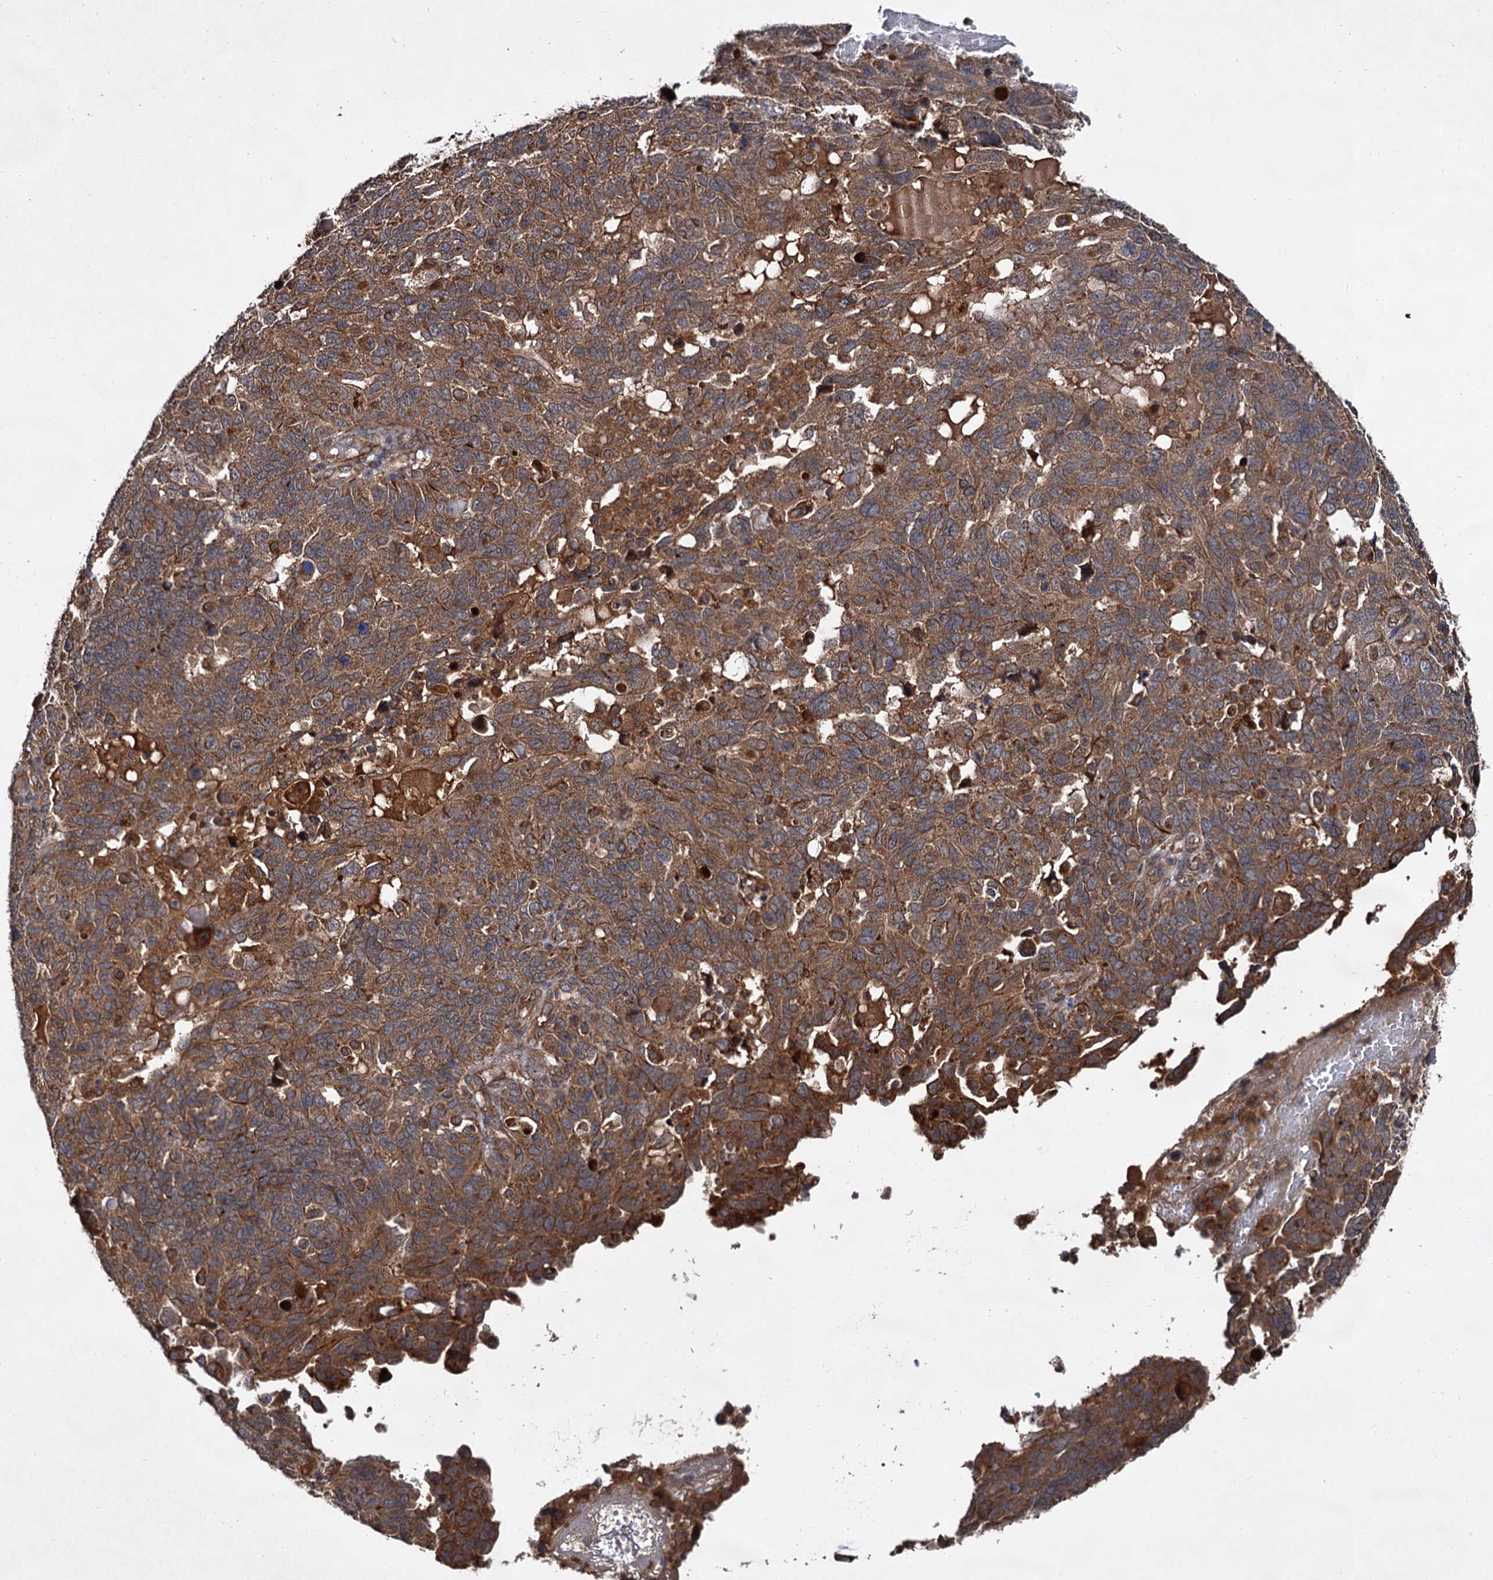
{"staining": {"intensity": "moderate", "quantity": ">75%", "location": "cytoplasmic/membranous"}, "tissue": "endometrial cancer", "cell_type": "Tumor cells", "image_type": "cancer", "snomed": [{"axis": "morphology", "description": "Adenocarcinoma, NOS"}, {"axis": "topography", "description": "Endometrium"}], "caption": "IHC staining of endometrial adenocarcinoma, which displays medium levels of moderate cytoplasmic/membranous positivity in about >75% of tumor cells indicating moderate cytoplasmic/membranous protein positivity. The staining was performed using DAB (brown) for protein detection and nuclei were counterstained in hematoxylin (blue).", "gene": "TEX9", "patient": {"sex": "female", "age": 66}}